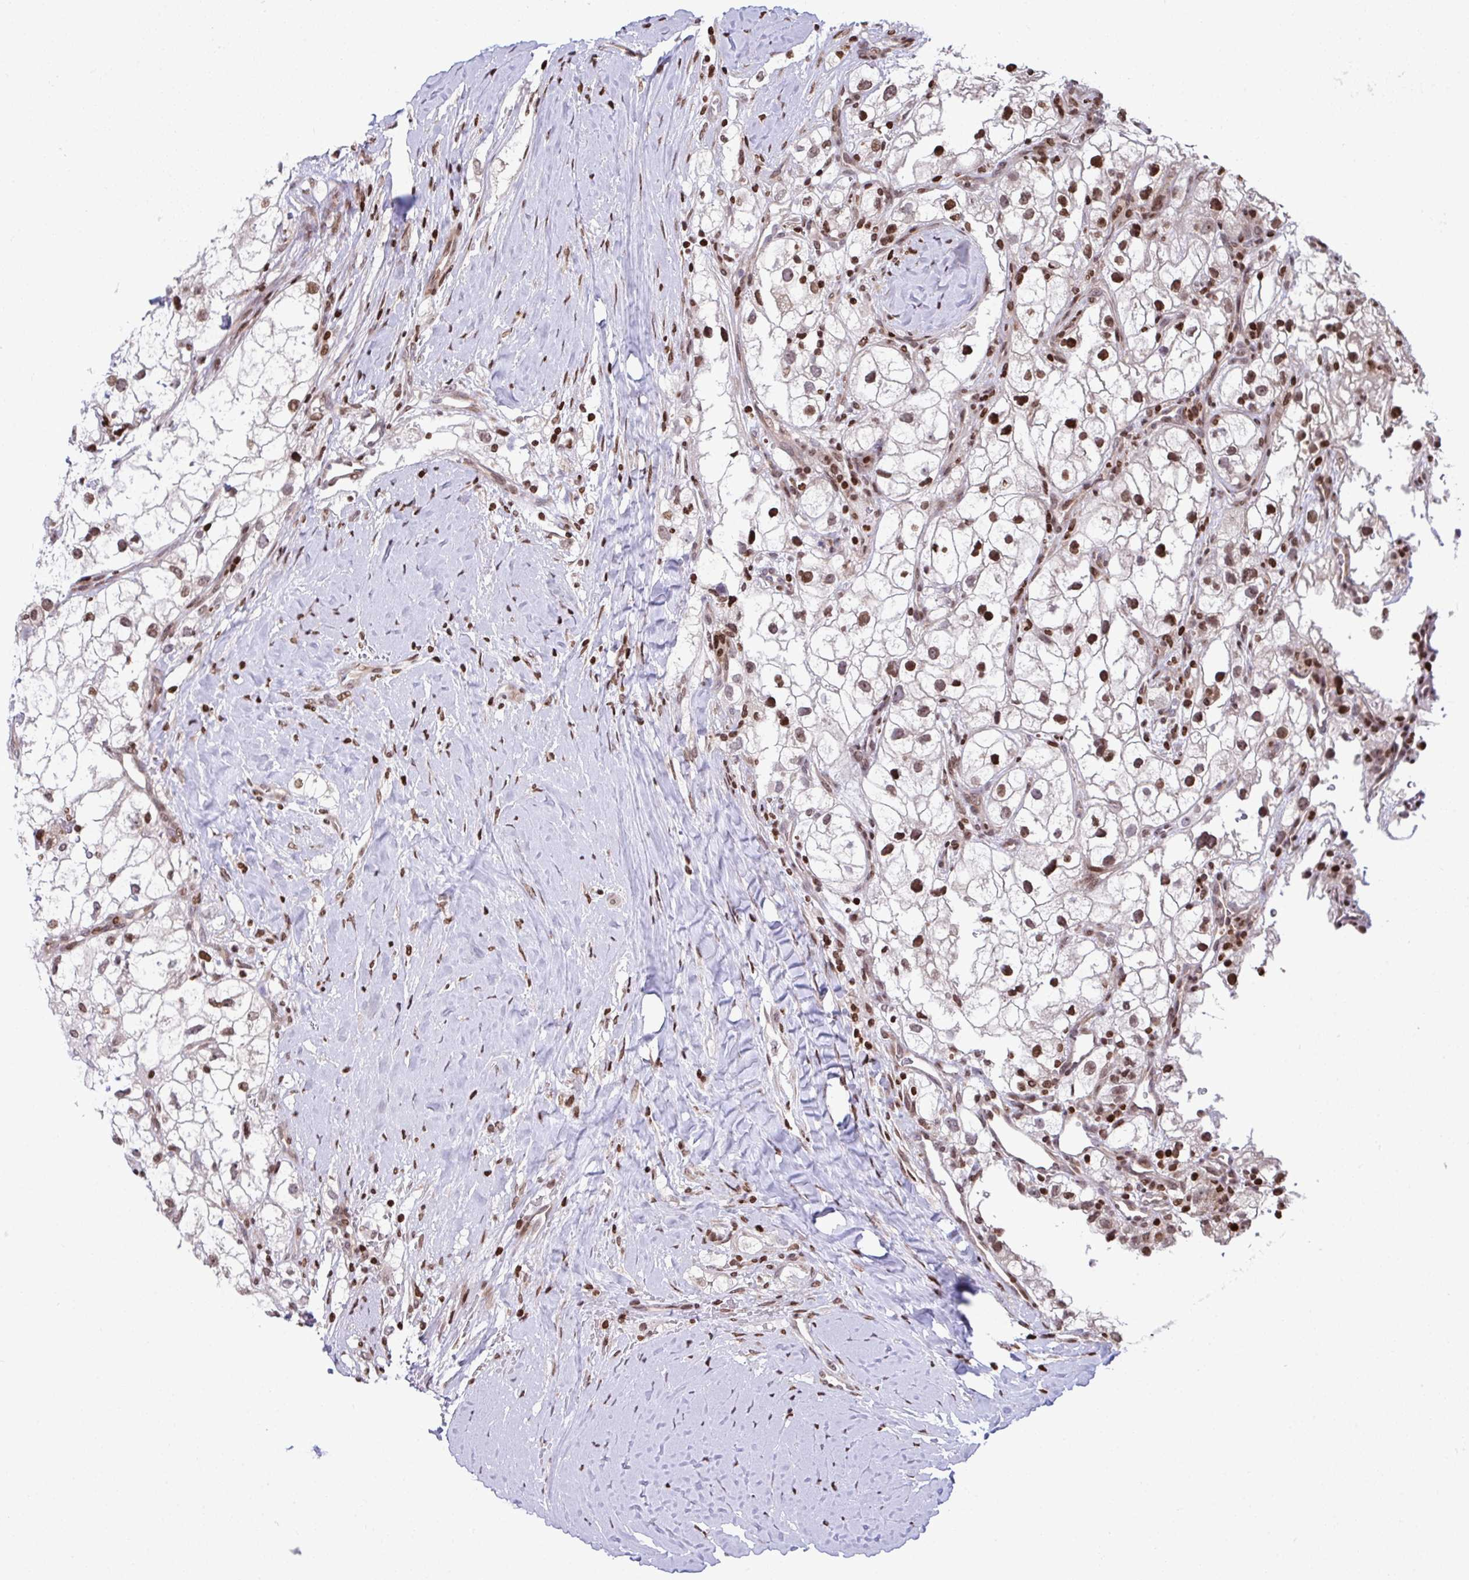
{"staining": {"intensity": "moderate", "quantity": ">75%", "location": "nuclear"}, "tissue": "renal cancer", "cell_type": "Tumor cells", "image_type": "cancer", "snomed": [{"axis": "morphology", "description": "Adenocarcinoma, NOS"}, {"axis": "topography", "description": "Kidney"}], "caption": "IHC image of neoplastic tissue: human renal adenocarcinoma stained using immunohistochemistry (IHC) shows medium levels of moderate protein expression localized specifically in the nuclear of tumor cells, appearing as a nuclear brown color.", "gene": "RAPGEF5", "patient": {"sex": "male", "age": 59}}